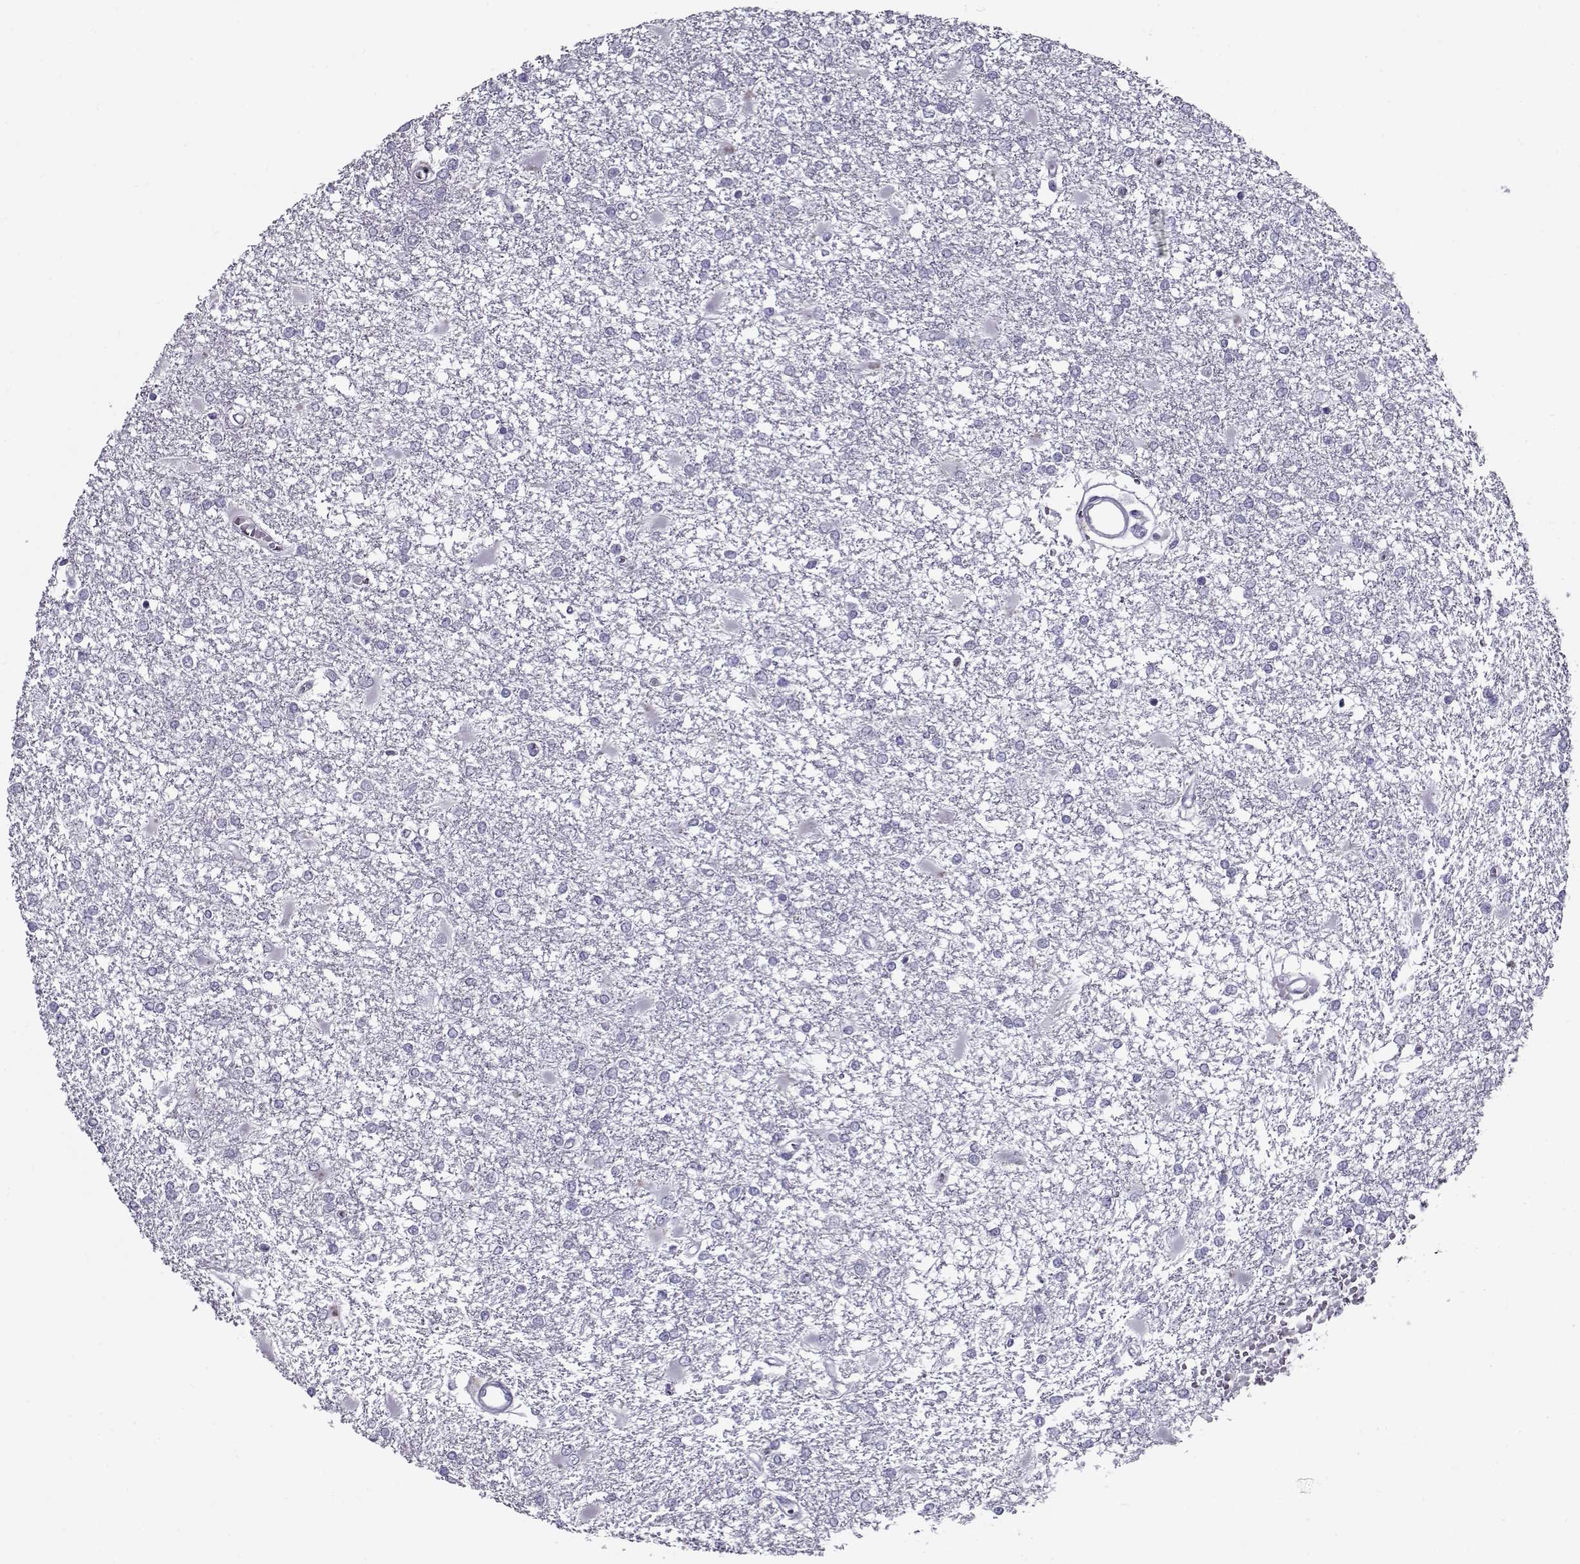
{"staining": {"intensity": "negative", "quantity": "none", "location": "none"}, "tissue": "glioma", "cell_type": "Tumor cells", "image_type": "cancer", "snomed": [{"axis": "morphology", "description": "Glioma, malignant, High grade"}, {"axis": "topography", "description": "Cerebral cortex"}], "caption": "High power microscopy image of an immunohistochemistry histopathology image of malignant glioma (high-grade), revealing no significant staining in tumor cells.", "gene": "GAGE2A", "patient": {"sex": "male", "age": 79}}